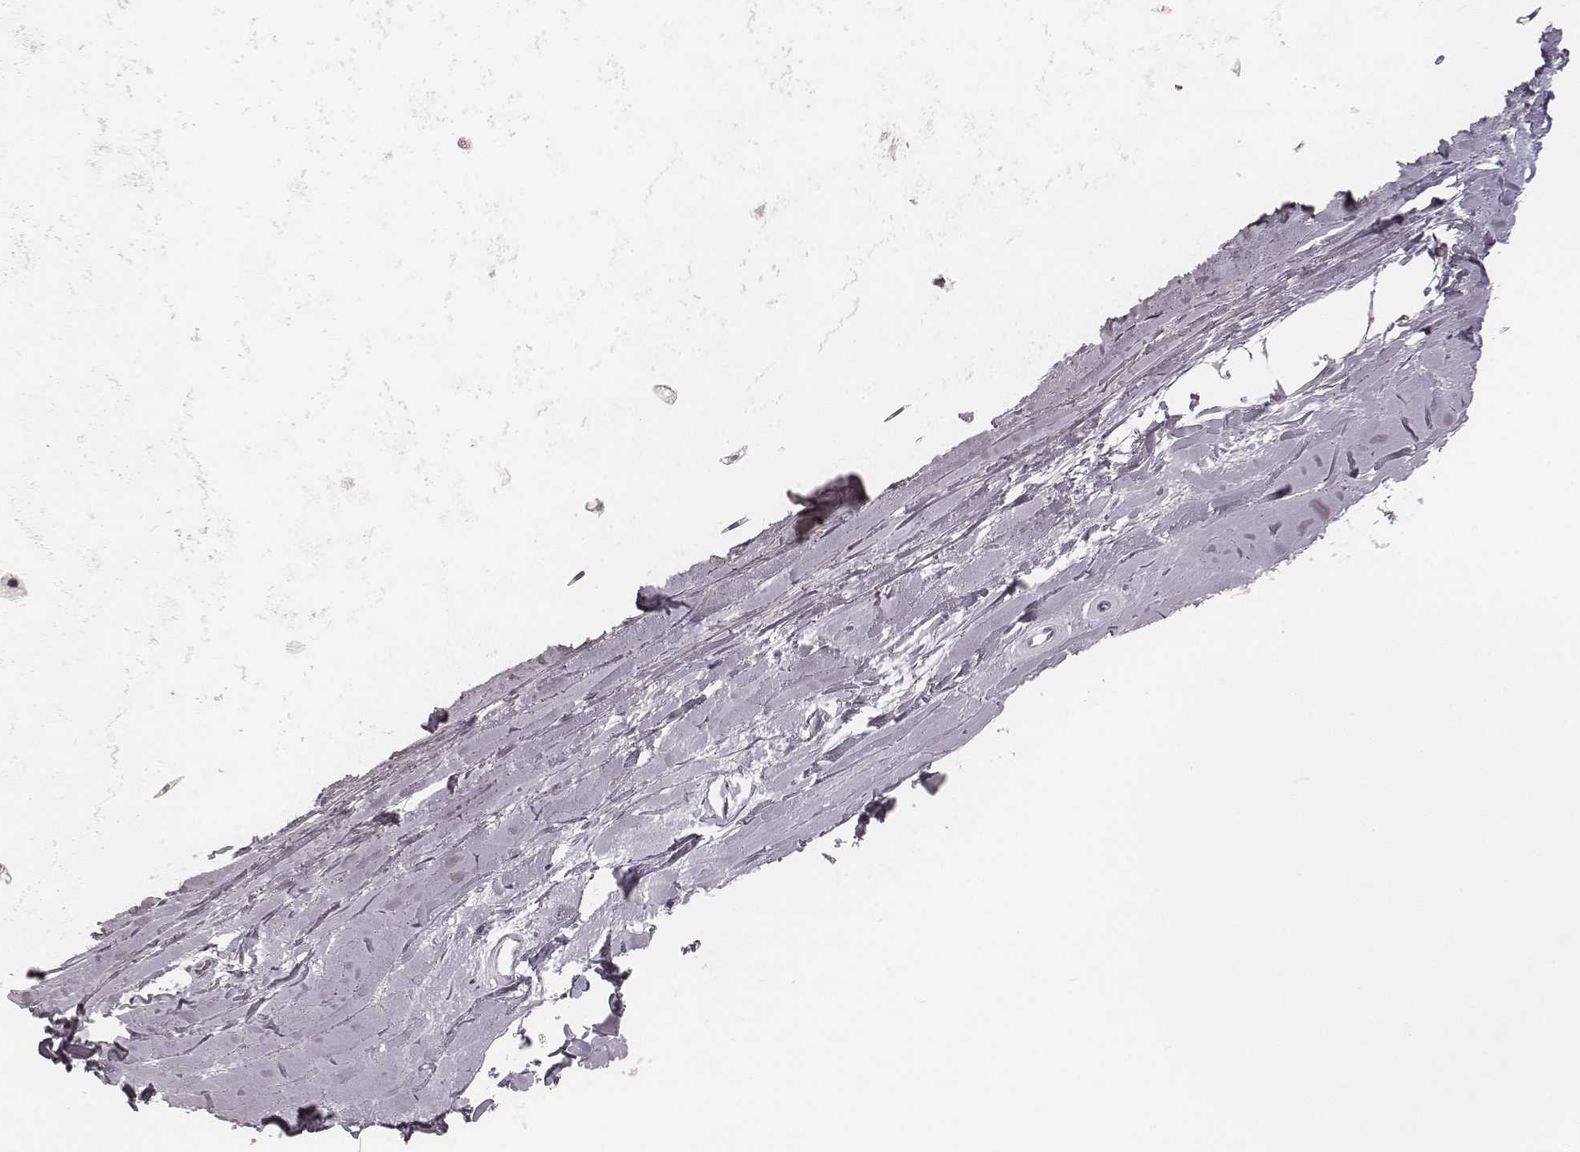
{"staining": {"intensity": "negative", "quantity": "none", "location": "none"}, "tissue": "adipose tissue", "cell_type": "Adipocytes", "image_type": "normal", "snomed": [{"axis": "morphology", "description": "Normal tissue, NOS"}, {"axis": "topography", "description": "Lymph node"}, {"axis": "topography", "description": "Bronchus"}], "caption": "The micrograph displays no staining of adipocytes in normal adipose tissue. (Immunohistochemistry (ihc), brightfield microscopy, high magnification).", "gene": "KRT31", "patient": {"sex": "female", "age": 70}}